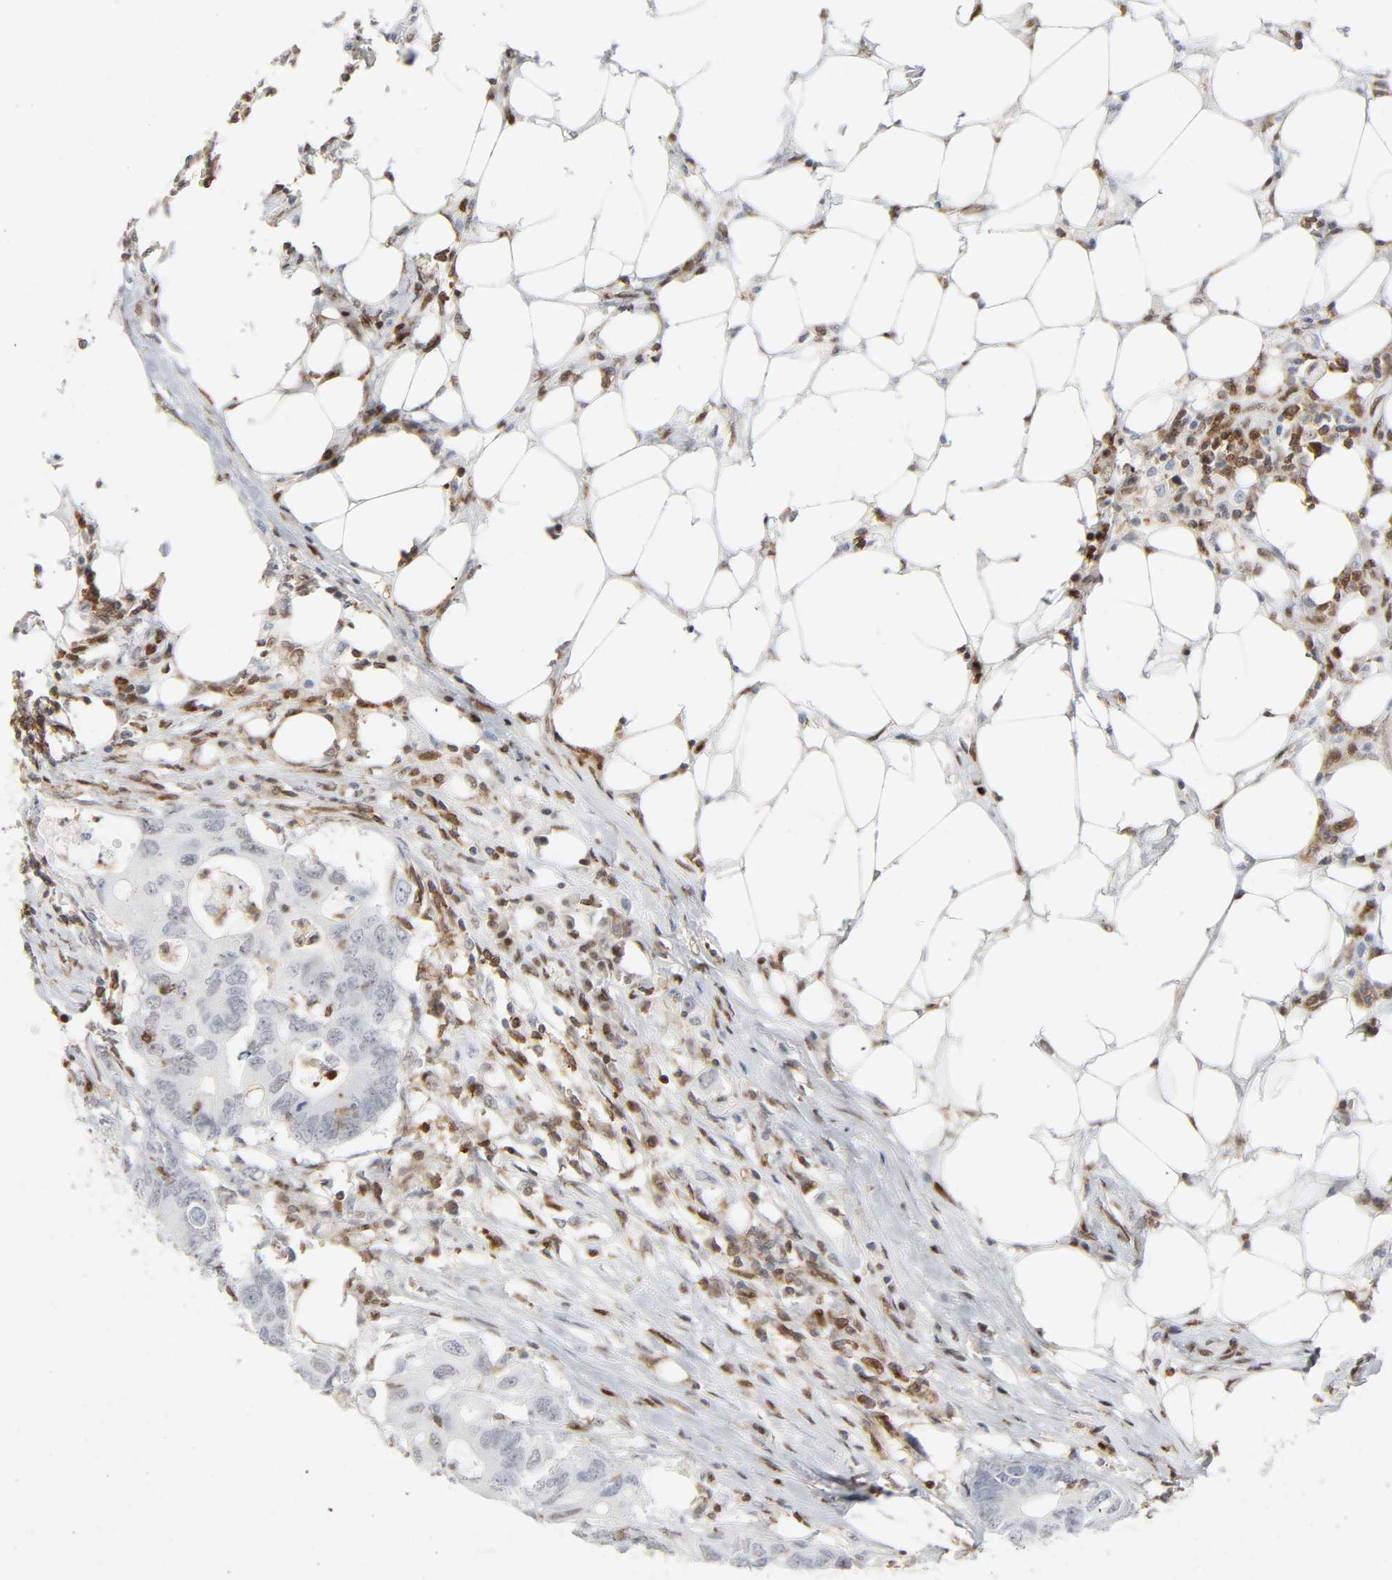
{"staining": {"intensity": "weak", "quantity": "<25%", "location": "nuclear"}, "tissue": "colorectal cancer", "cell_type": "Tumor cells", "image_type": "cancer", "snomed": [{"axis": "morphology", "description": "Adenocarcinoma, NOS"}, {"axis": "topography", "description": "Colon"}], "caption": "Tumor cells are negative for brown protein staining in colorectal adenocarcinoma.", "gene": "WAS", "patient": {"sex": "male", "age": 71}}